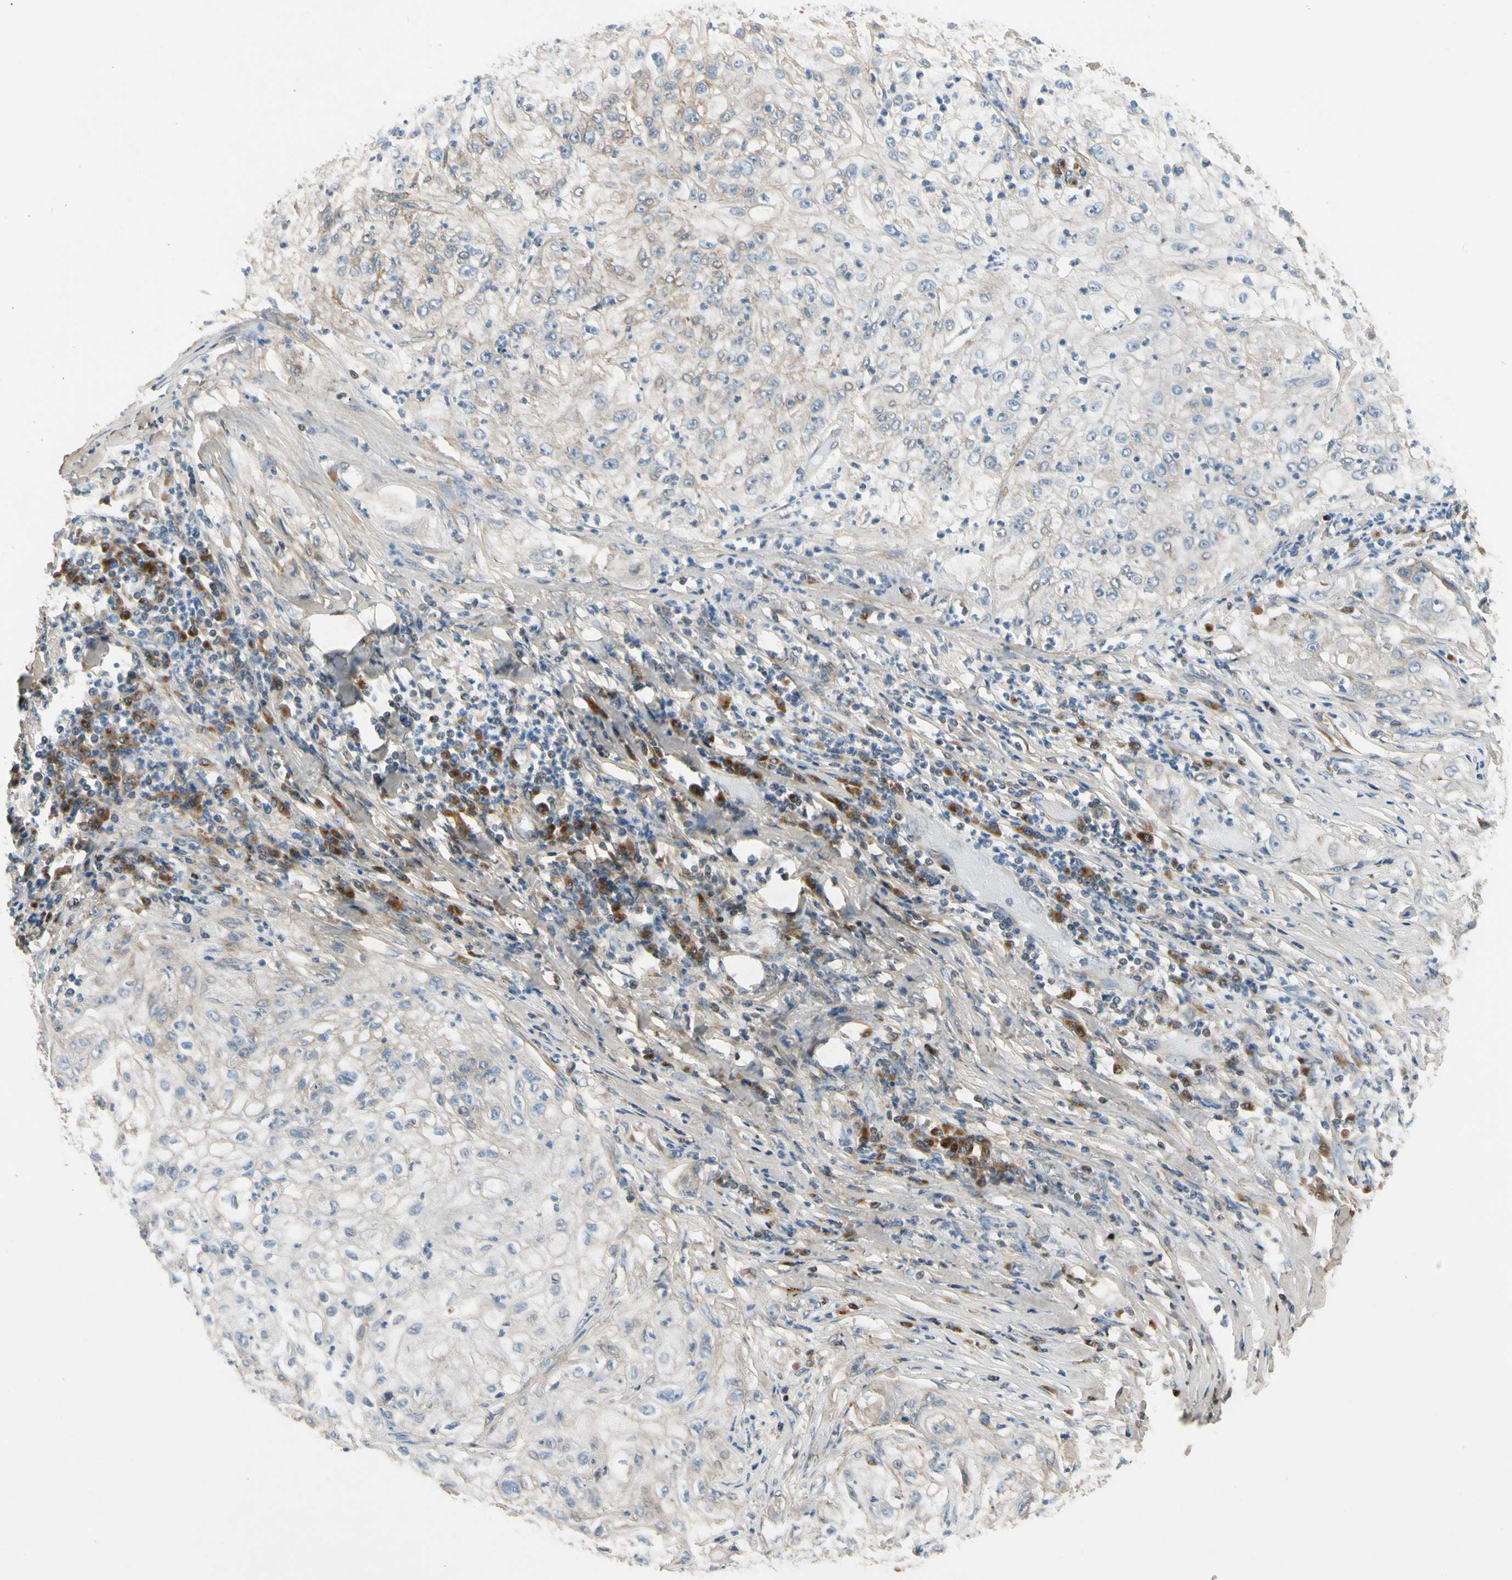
{"staining": {"intensity": "weak", "quantity": "<25%", "location": "cytoplasmic/membranous"}, "tissue": "lung cancer", "cell_type": "Tumor cells", "image_type": "cancer", "snomed": [{"axis": "morphology", "description": "Inflammation, NOS"}, {"axis": "morphology", "description": "Squamous cell carcinoma, NOS"}, {"axis": "topography", "description": "Lymph node"}, {"axis": "topography", "description": "Soft tissue"}, {"axis": "topography", "description": "Lung"}], "caption": "IHC of lung squamous cell carcinoma demonstrates no staining in tumor cells.", "gene": "MST1R", "patient": {"sex": "male", "age": 66}}